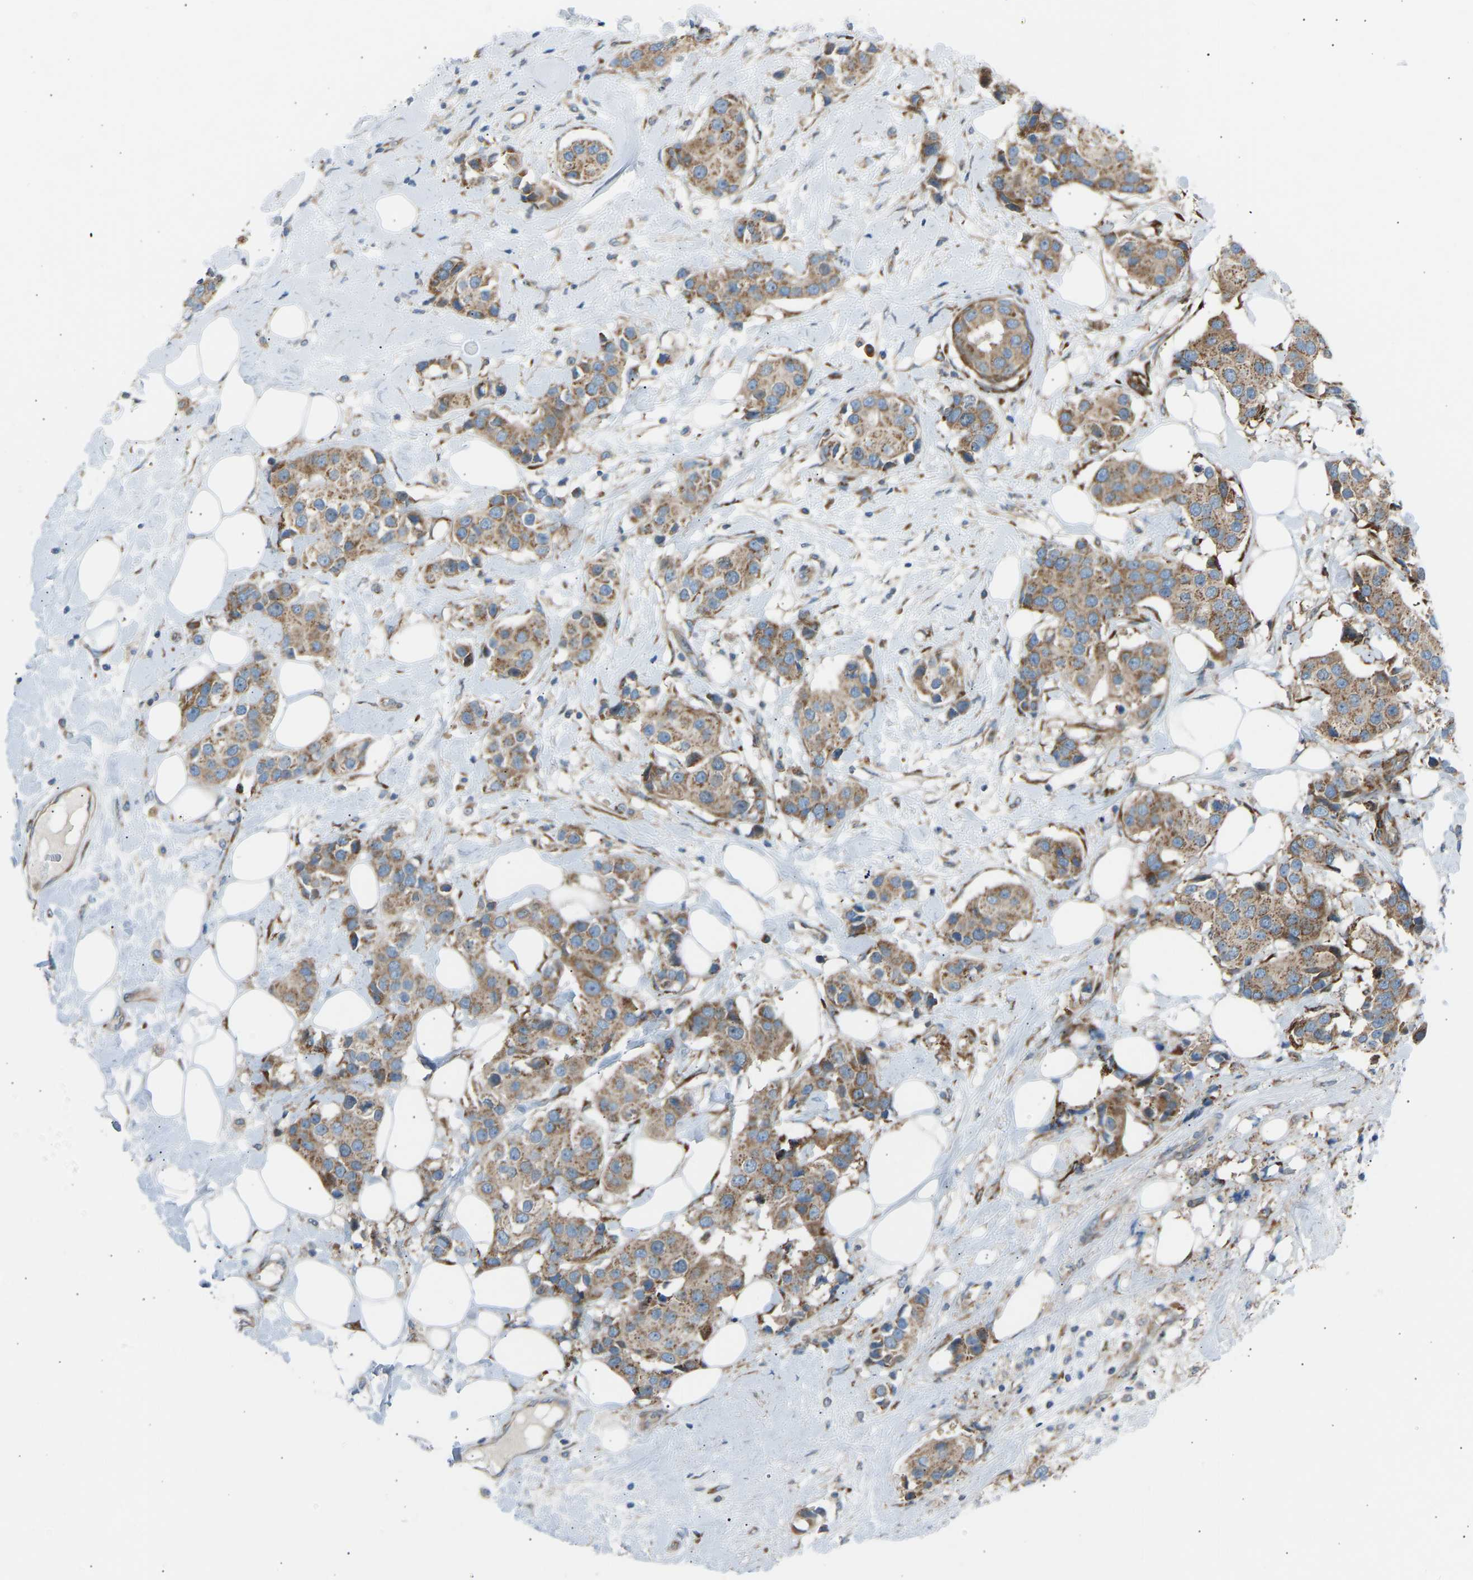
{"staining": {"intensity": "moderate", "quantity": ">75%", "location": "cytoplasmic/membranous"}, "tissue": "breast cancer", "cell_type": "Tumor cells", "image_type": "cancer", "snomed": [{"axis": "morphology", "description": "Normal tissue, NOS"}, {"axis": "morphology", "description": "Duct carcinoma"}, {"axis": "topography", "description": "Breast"}], "caption": "Immunohistochemical staining of human breast cancer (invasive ductal carcinoma) demonstrates moderate cytoplasmic/membranous protein staining in approximately >75% of tumor cells. (Stains: DAB in brown, nuclei in blue, Microscopy: brightfield microscopy at high magnification).", "gene": "VPS41", "patient": {"sex": "female", "age": 39}}